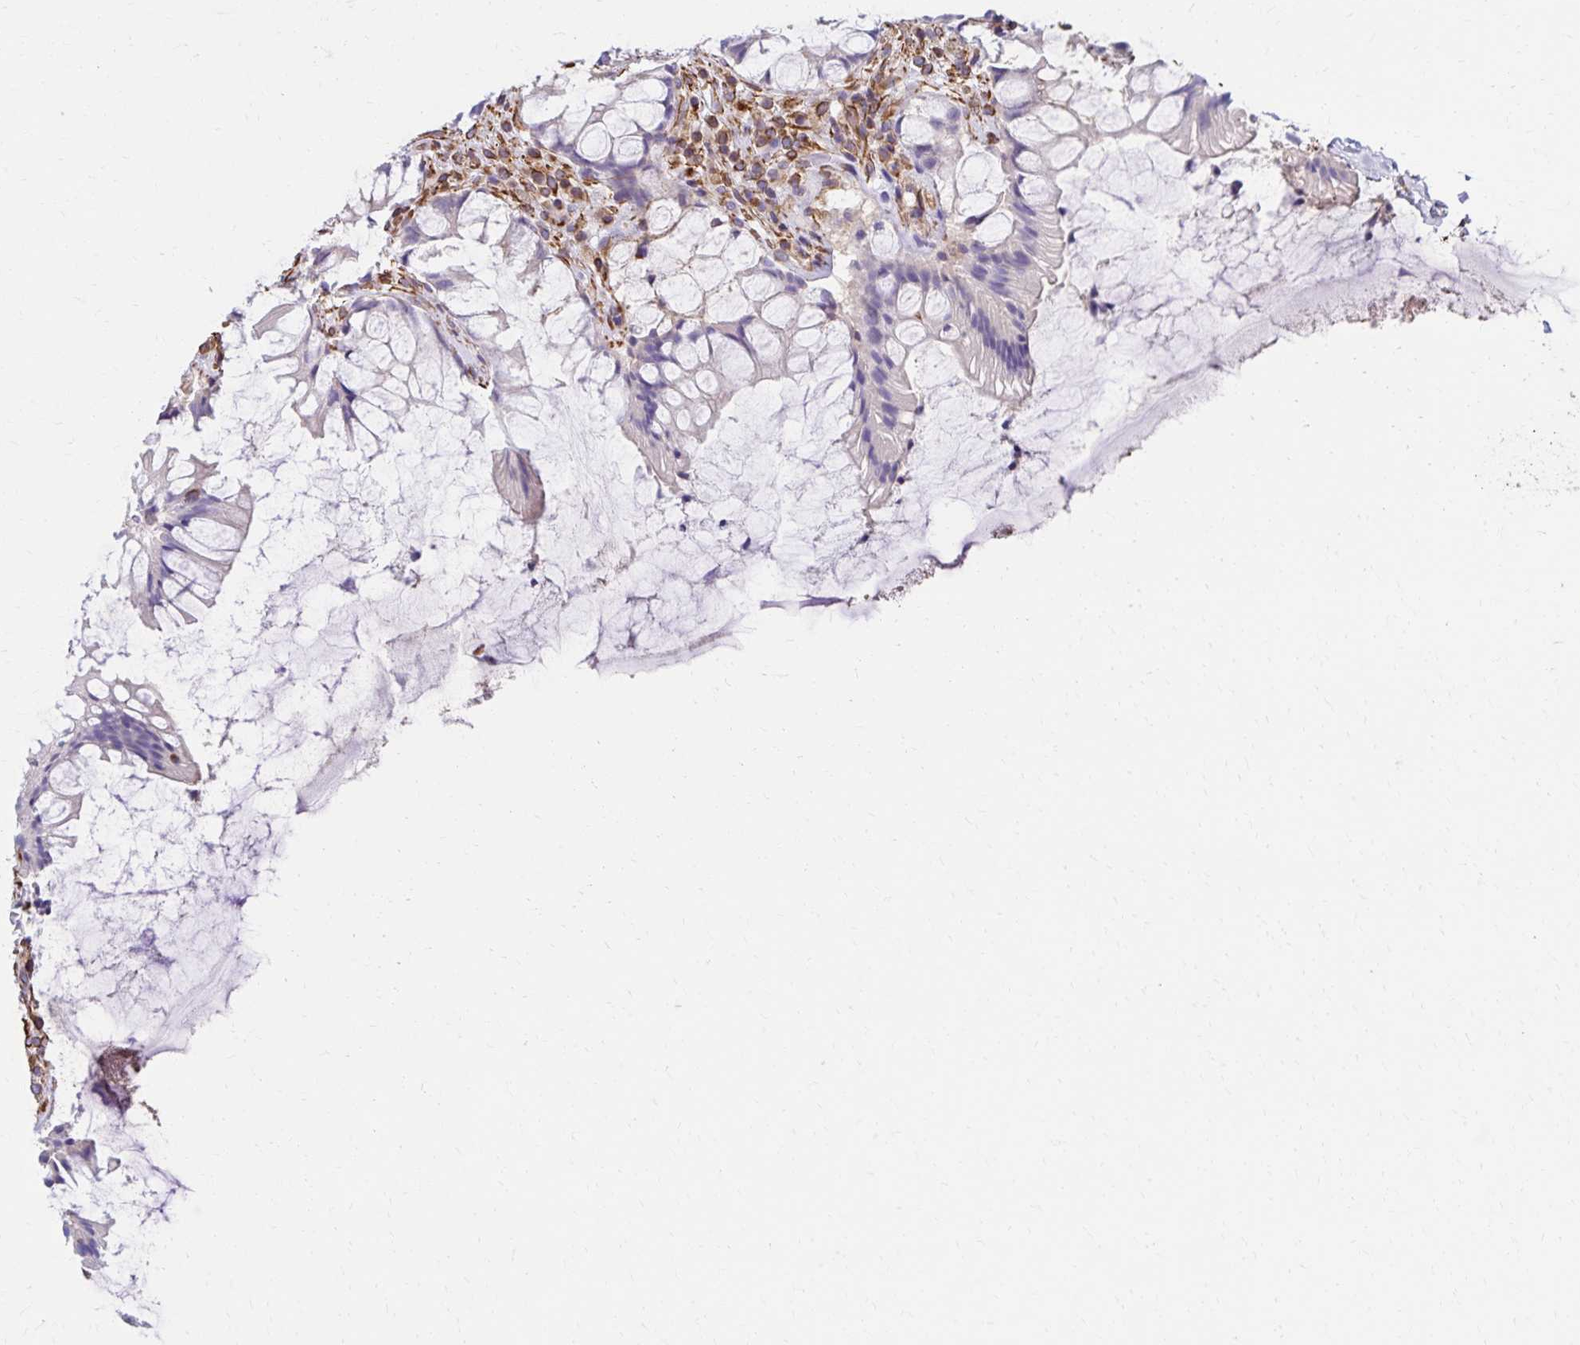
{"staining": {"intensity": "negative", "quantity": "none", "location": "none"}, "tissue": "rectum", "cell_type": "Glandular cells", "image_type": "normal", "snomed": [{"axis": "morphology", "description": "Normal tissue, NOS"}, {"axis": "topography", "description": "Rectum"}], "caption": "Immunohistochemistry image of unremarkable rectum stained for a protein (brown), which demonstrates no expression in glandular cells.", "gene": "TRPV6", "patient": {"sex": "female", "age": 58}}